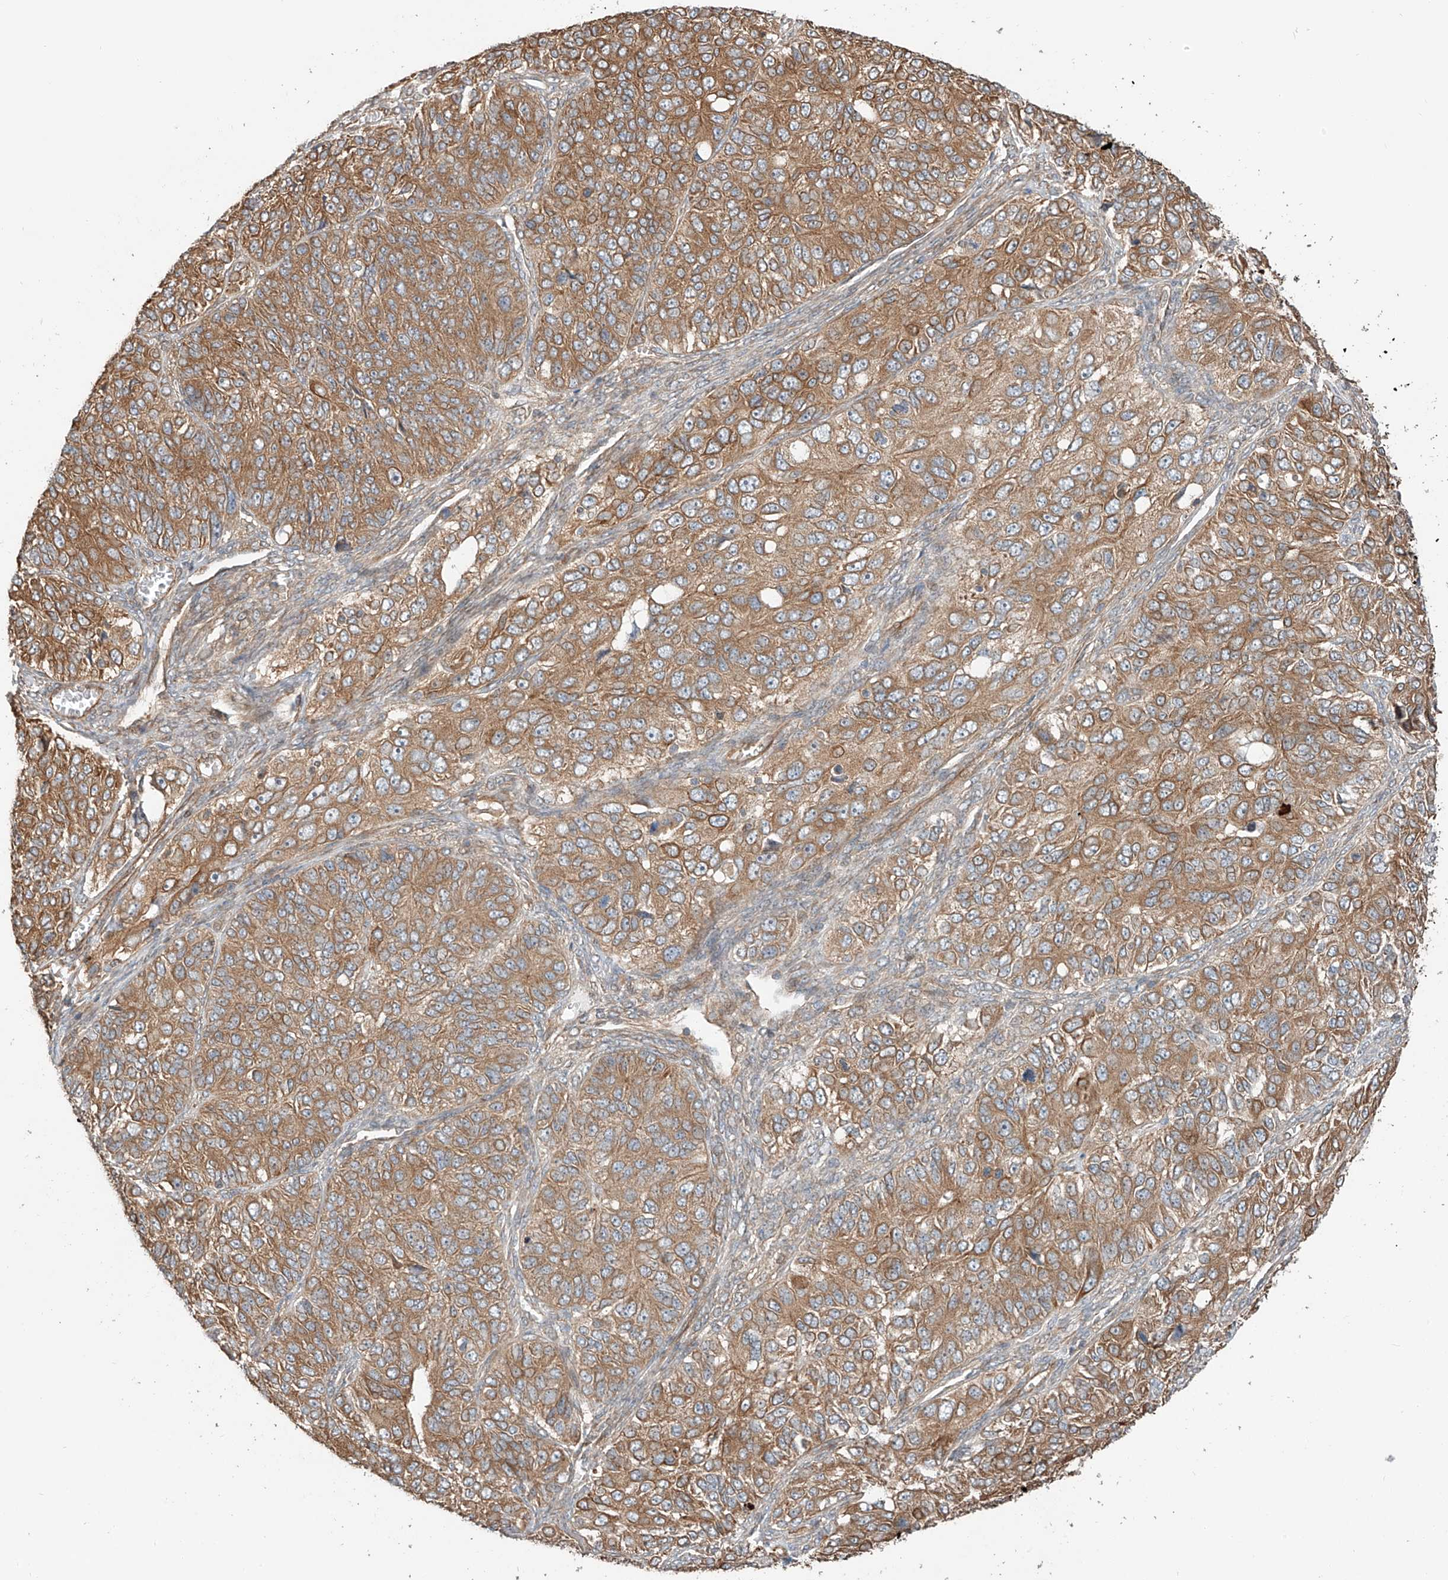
{"staining": {"intensity": "moderate", "quantity": ">75%", "location": "cytoplasmic/membranous"}, "tissue": "ovarian cancer", "cell_type": "Tumor cells", "image_type": "cancer", "snomed": [{"axis": "morphology", "description": "Carcinoma, endometroid"}, {"axis": "topography", "description": "Ovary"}], "caption": "This image exhibits immunohistochemistry (IHC) staining of ovarian cancer, with medium moderate cytoplasmic/membranous expression in approximately >75% of tumor cells.", "gene": "CEP162", "patient": {"sex": "female", "age": 51}}